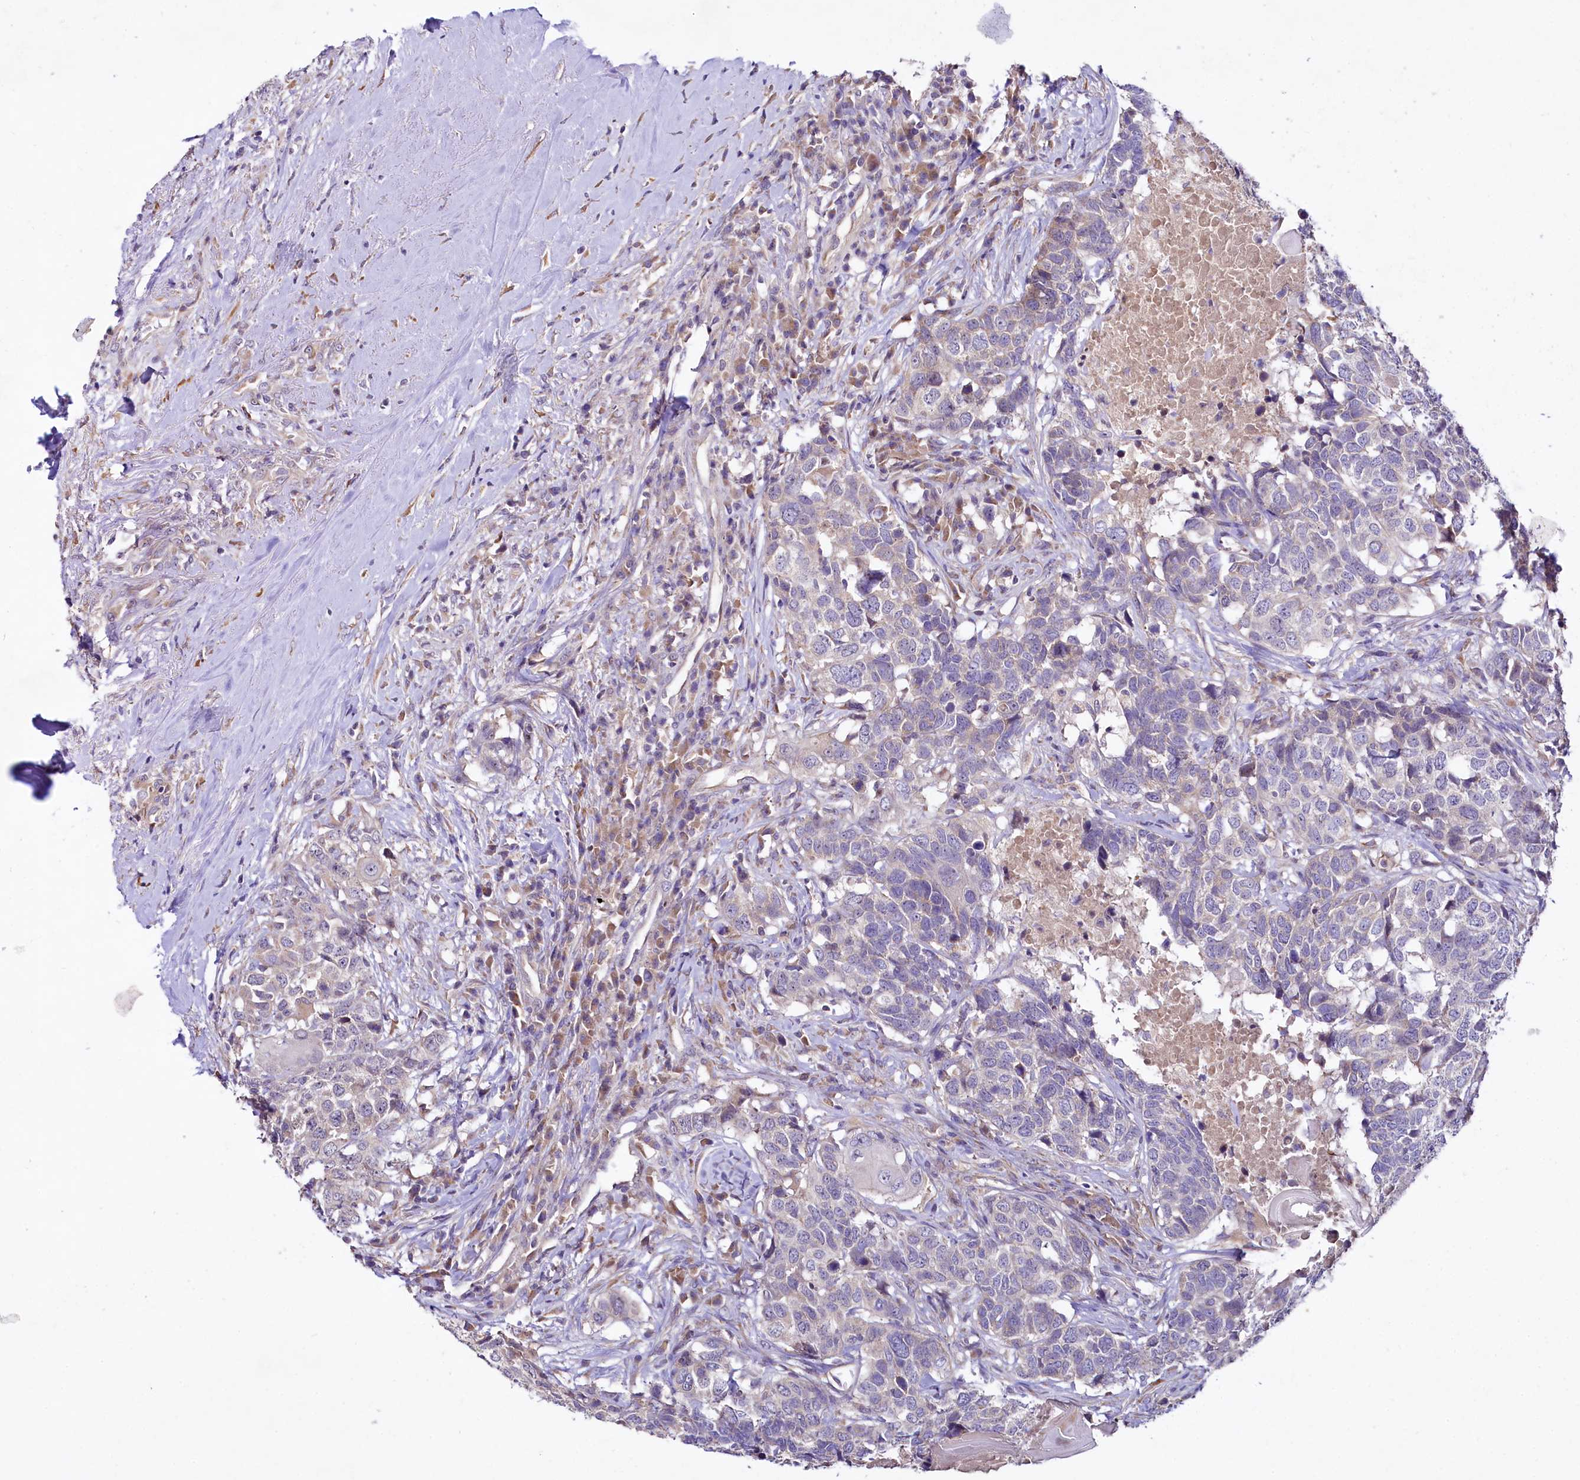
{"staining": {"intensity": "negative", "quantity": "none", "location": "none"}, "tissue": "head and neck cancer", "cell_type": "Tumor cells", "image_type": "cancer", "snomed": [{"axis": "morphology", "description": "Squamous cell carcinoma, NOS"}, {"axis": "topography", "description": "Head-Neck"}], "caption": "Head and neck squamous cell carcinoma was stained to show a protein in brown. There is no significant expression in tumor cells.", "gene": "VPS11", "patient": {"sex": "male", "age": 66}}